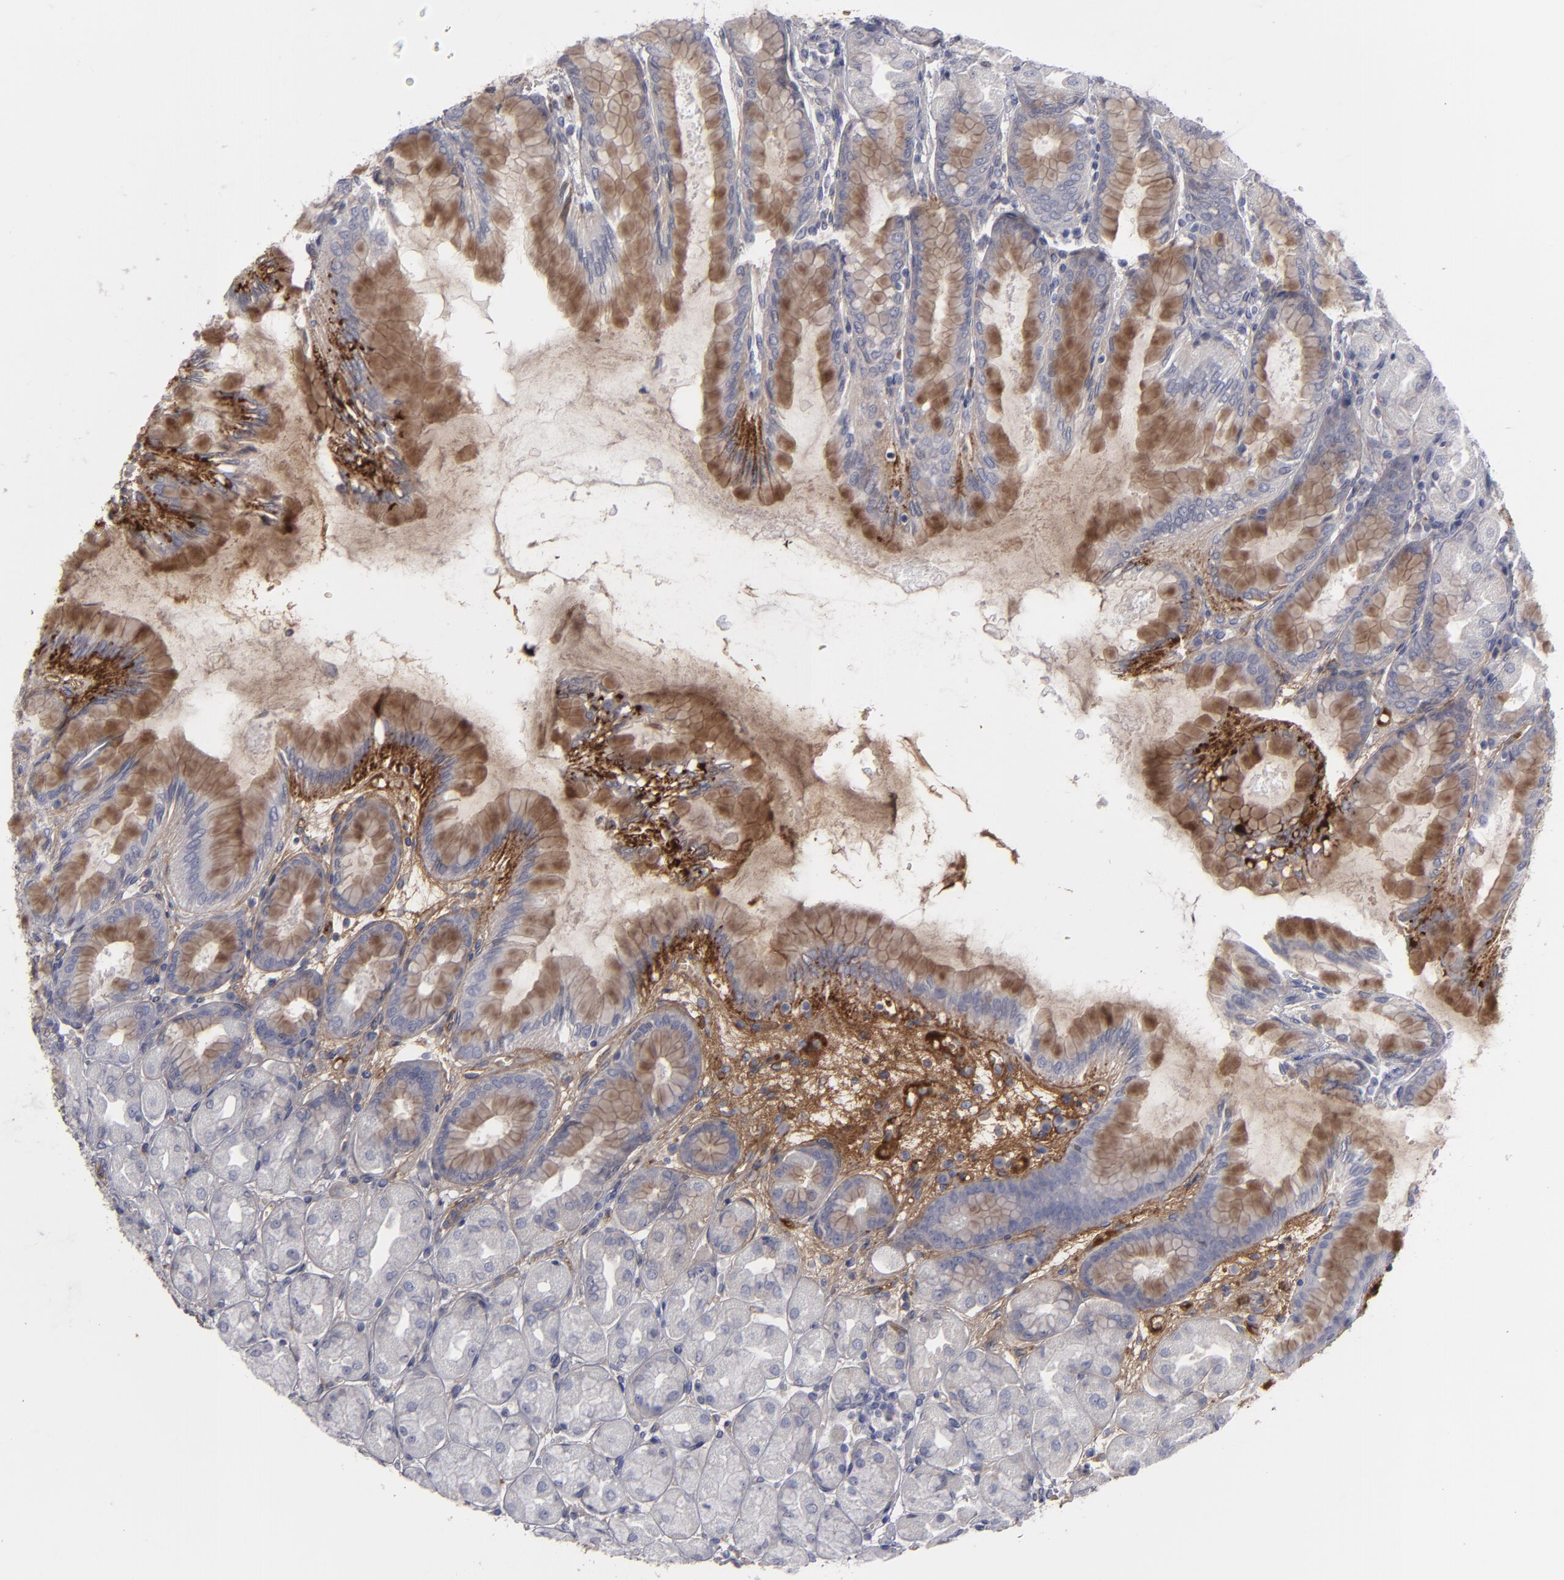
{"staining": {"intensity": "moderate", "quantity": "<25%", "location": "cytoplasmic/membranous"}, "tissue": "stomach", "cell_type": "Glandular cells", "image_type": "normal", "snomed": [{"axis": "morphology", "description": "Normal tissue, NOS"}, {"axis": "topography", "description": "Stomach, upper"}], "caption": "Approximately <25% of glandular cells in normal stomach demonstrate moderate cytoplasmic/membranous protein positivity as visualized by brown immunohistochemical staining.", "gene": "LRG1", "patient": {"sex": "female", "age": 56}}